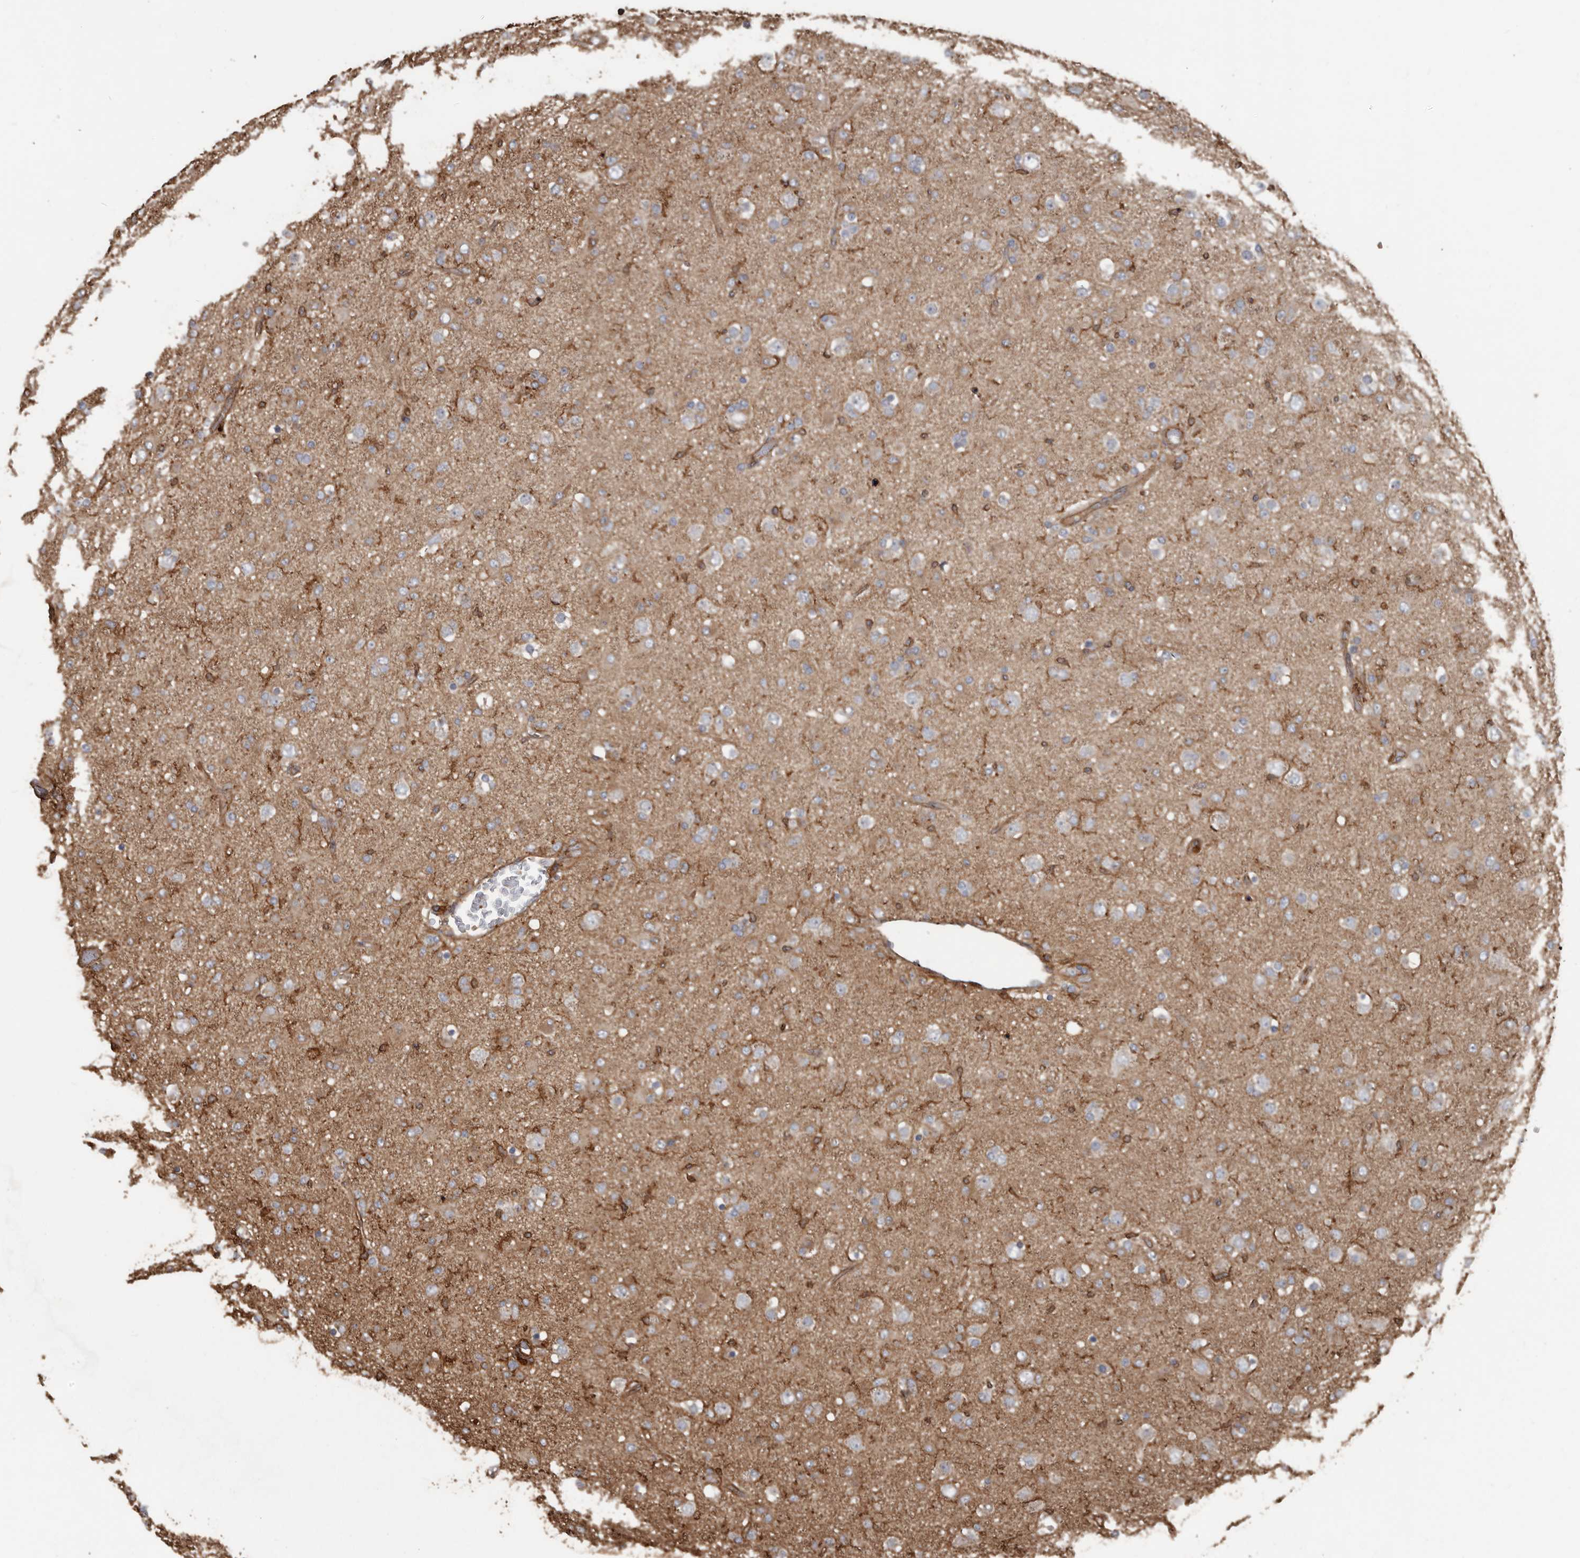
{"staining": {"intensity": "negative", "quantity": "none", "location": "none"}, "tissue": "glioma", "cell_type": "Tumor cells", "image_type": "cancer", "snomed": [{"axis": "morphology", "description": "Glioma, malignant, Low grade"}, {"axis": "topography", "description": "Brain"}], "caption": "This is an IHC micrograph of human glioma. There is no expression in tumor cells.", "gene": "DENND6B", "patient": {"sex": "male", "age": 65}}